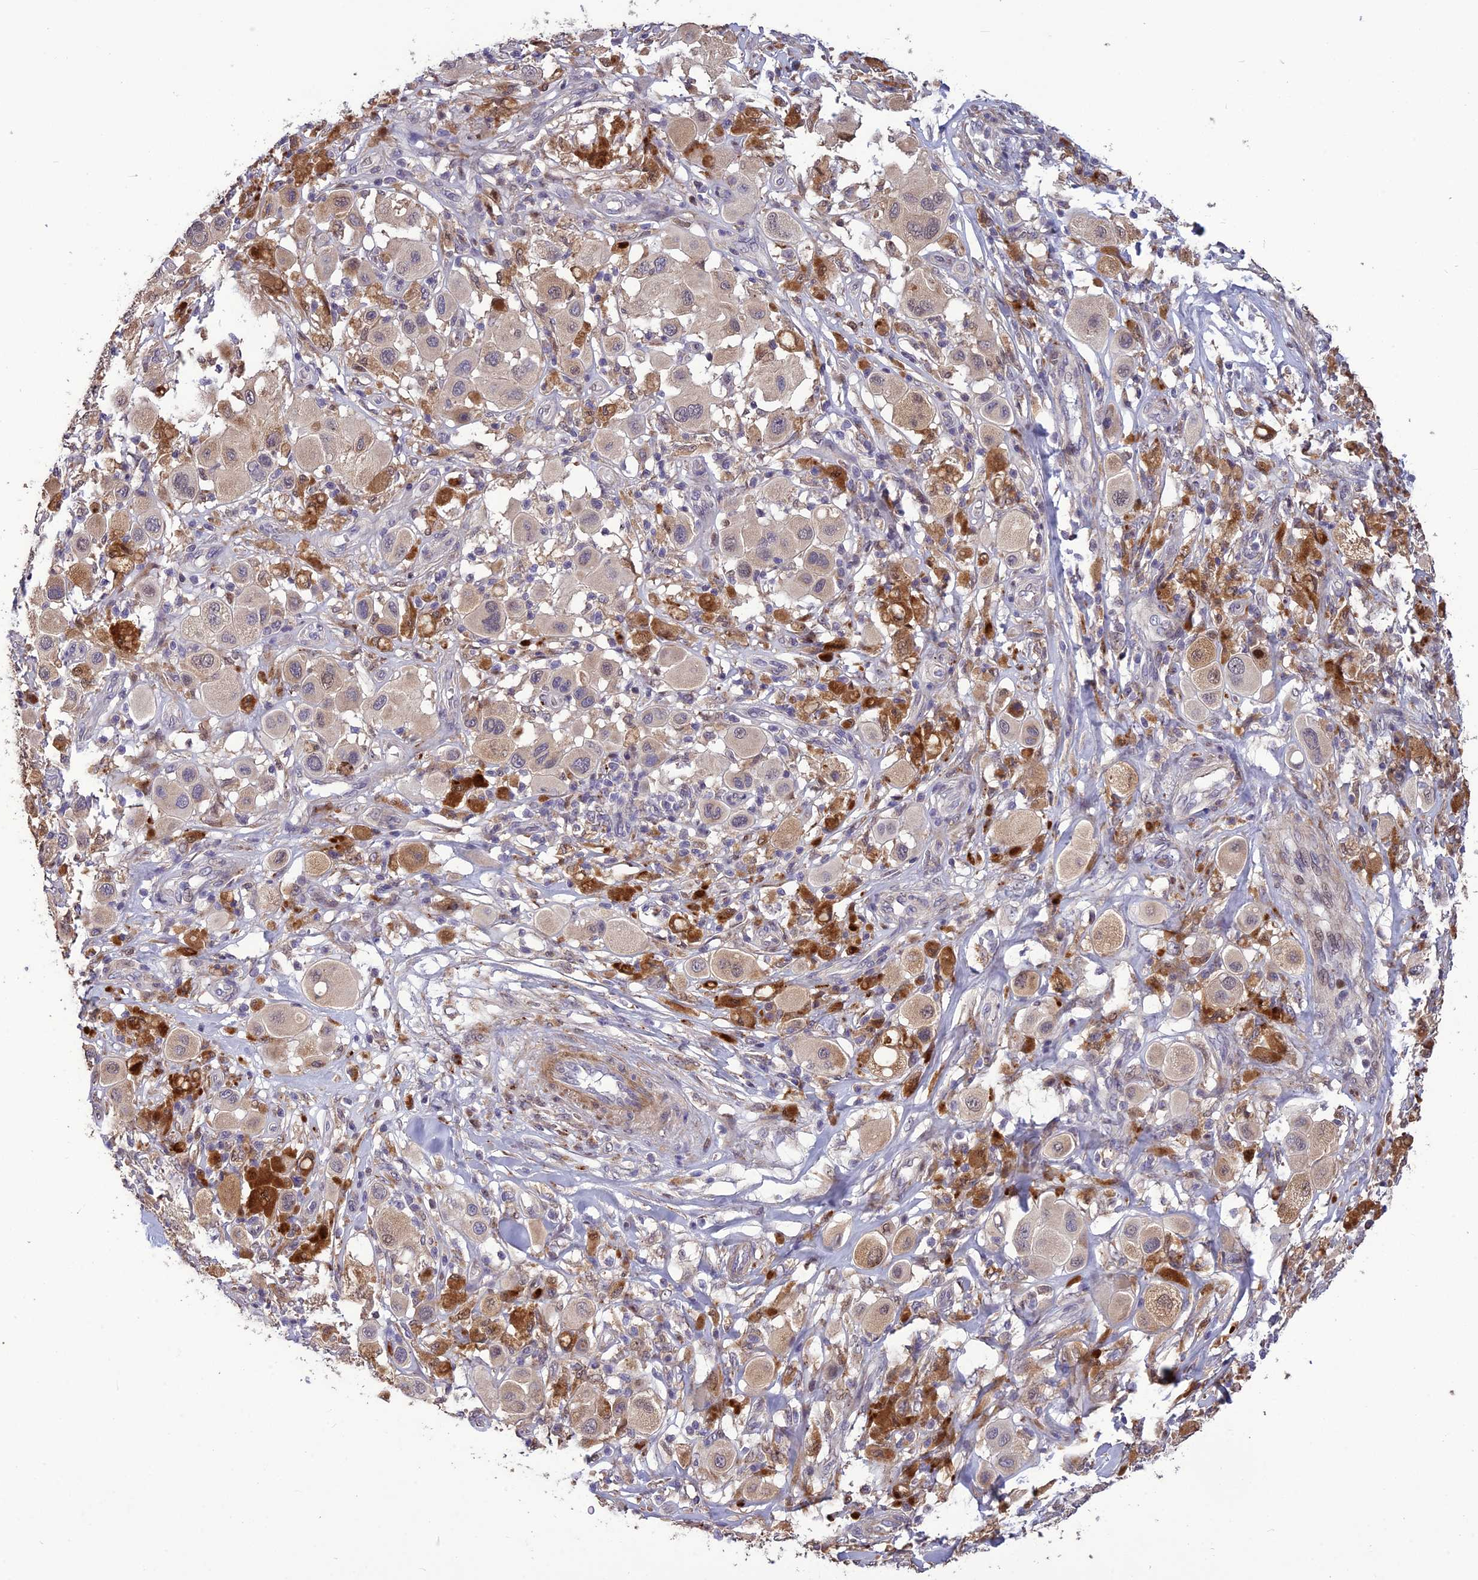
{"staining": {"intensity": "weak", "quantity": ">75%", "location": "cytoplasmic/membranous"}, "tissue": "melanoma", "cell_type": "Tumor cells", "image_type": "cancer", "snomed": [{"axis": "morphology", "description": "Malignant melanoma, Metastatic site"}, {"axis": "topography", "description": "Skin"}], "caption": "Protein staining of malignant melanoma (metastatic site) tissue demonstrates weak cytoplasmic/membranous positivity in approximately >75% of tumor cells.", "gene": "SPG21", "patient": {"sex": "male", "age": 41}}